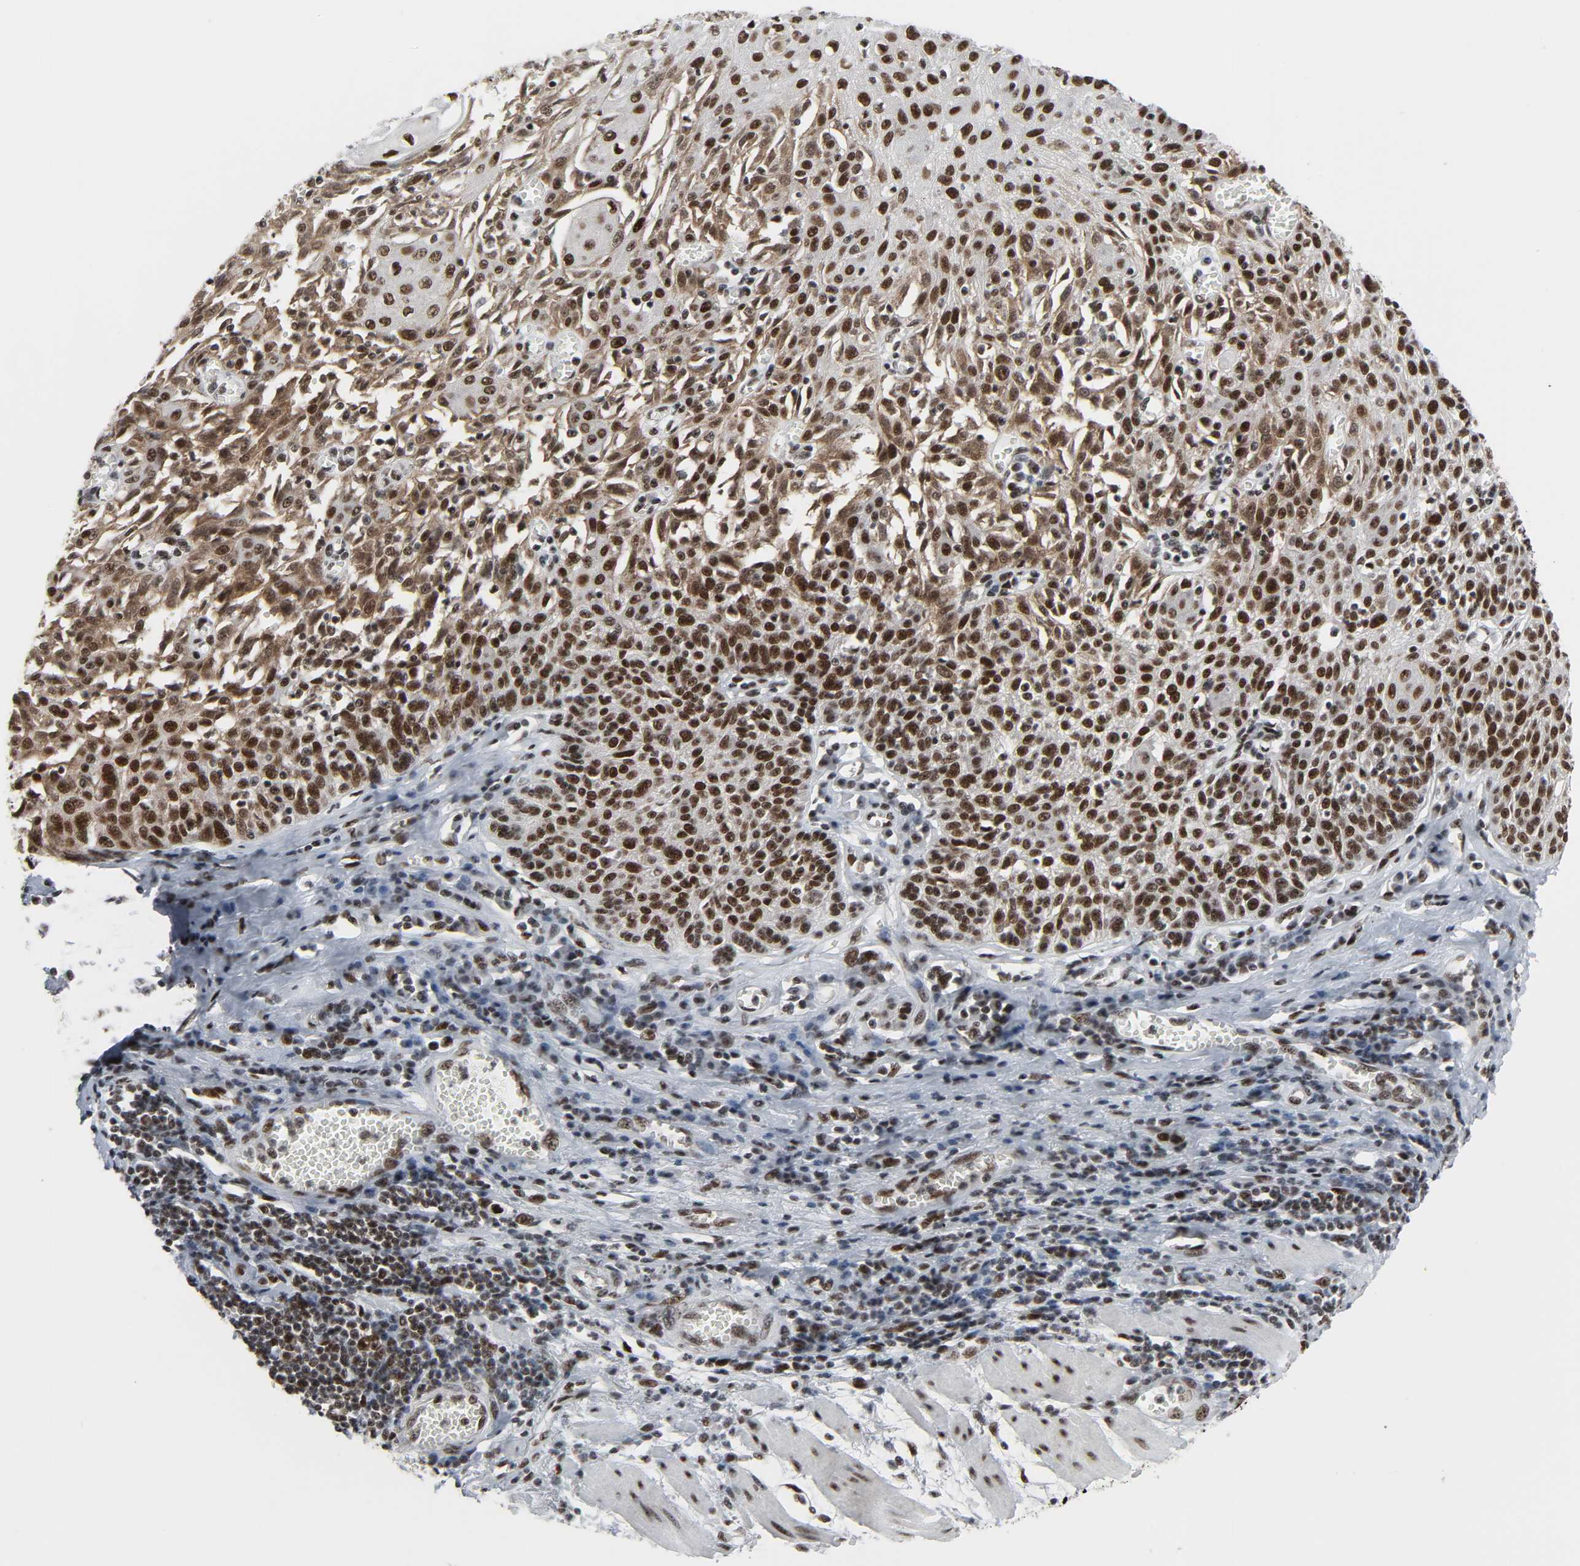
{"staining": {"intensity": "strong", "quantity": ">75%", "location": "nuclear"}, "tissue": "esophagus", "cell_type": "Squamous epithelial cells", "image_type": "normal", "snomed": [{"axis": "morphology", "description": "Normal tissue, NOS"}, {"axis": "morphology", "description": "Squamous cell carcinoma, NOS"}, {"axis": "topography", "description": "Esophagus"}], "caption": "A high amount of strong nuclear expression is seen in about >75% of squamous epithelial cells in unremarkable esophagus.", "gene": "CDK7", "patient": {"sex": "male", "age": 65}}